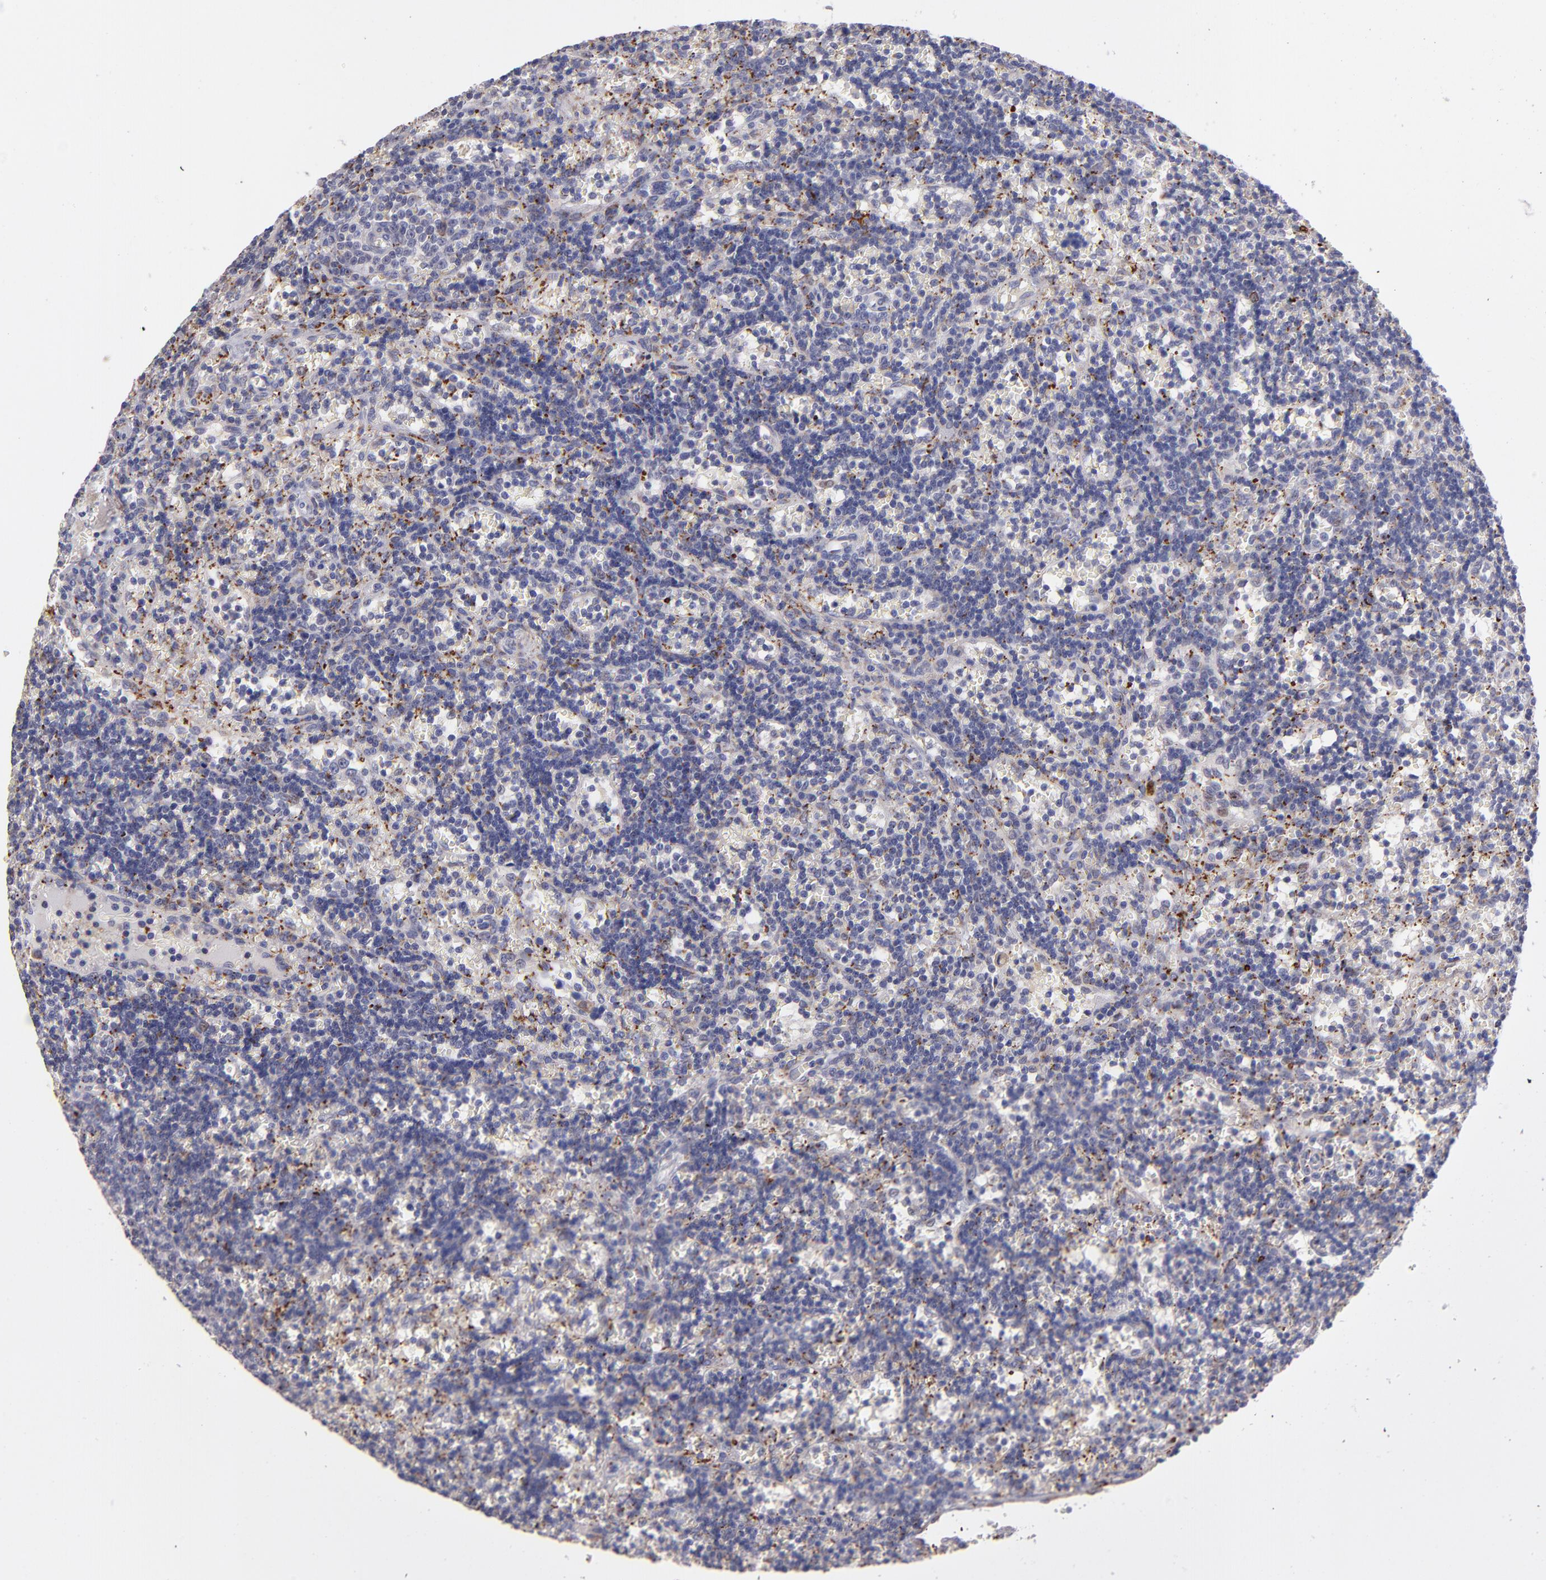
{"staining": {"intensity": "weak", "quantity": "25%-75%", "location": "cytoplasmic/membranous"}, "tissue": "lymphoma", "cell_type": "Tumor cells", "image_type": "cancer", "snomed": [{"axis": "morphology", "description": "Malignant lymphoma, non-Hodgkin's type, Low grade"}, {"axis": "topography", "description": "Spleen"}], "caption": "This photomicrograph demonstrates immunohistochemistry (IHC) staining of low-grade malignant lymphoma, non-Hodgkin's type, with low weak cytoplasmic/membranous expression in about 25%-75% of tumor cells.", "gene": "PTGS1", "patient": {"sex": "male", "age": 60}}